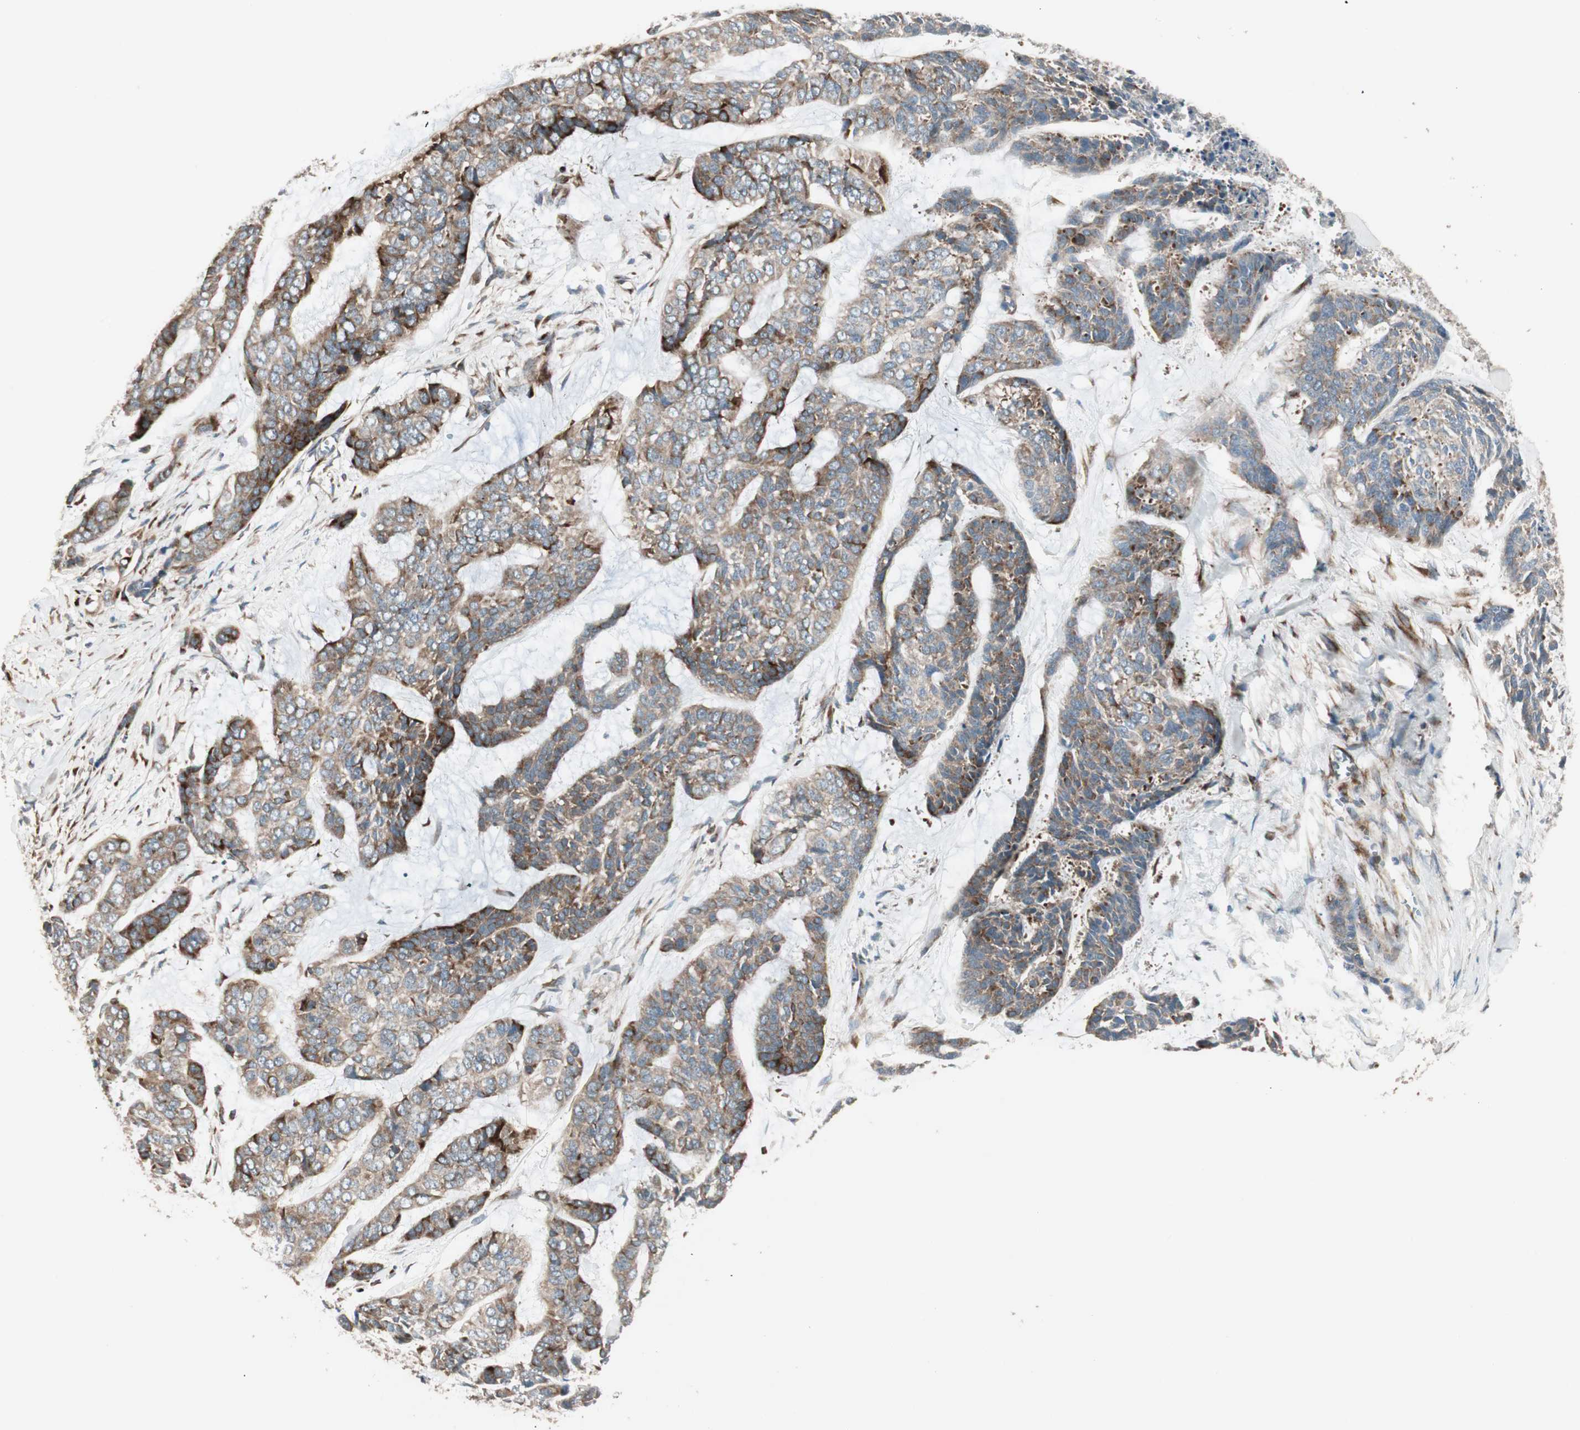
{"staining": {"intensity": "moderate", "quantity": "25%-75%", "location": "cytoplasmic/membranous"}, "tissue": "skin cancer", "cell_type": "Tumor cells", "image_type": "cancer", "snomed": [{"axis": "morphology", "description": "Basal cell carcinoma"}, {"axis": "topography", "description": "Skin"}], "caption": "IHC (DAB) staining of skin basal cell carcinoma shows moderate cytoplasmic/membranous protein positivity in approximately 25%-75% of tumor cells.", "gene": "PPP2R5E", "patient": {"sex": "female", "age": 64}}